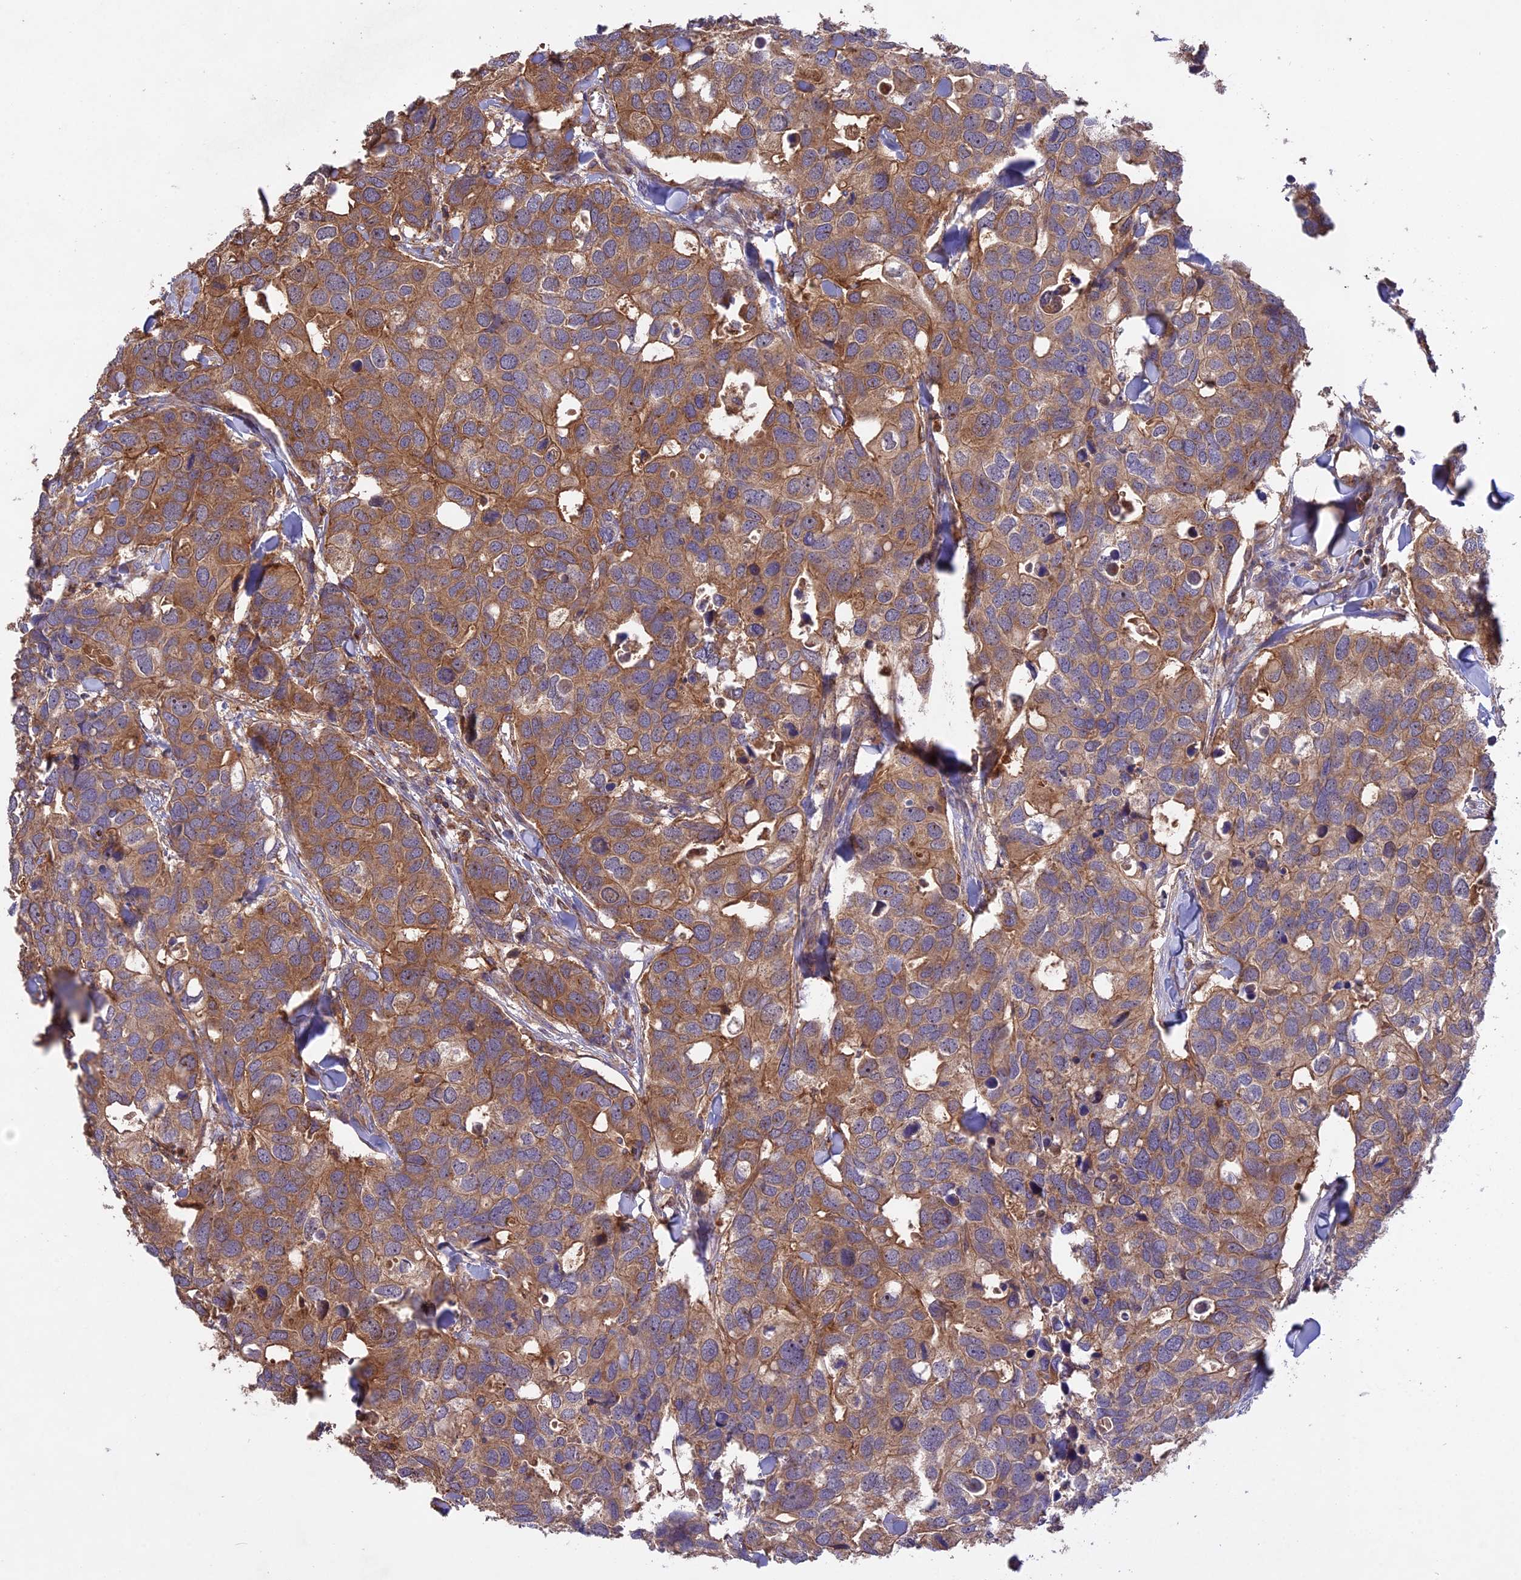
{"staining": {"intensity": "moderate", "quantity": ">75%", "location": "cytoplasmic/membranous"}, "tissue": "breast cancer", "cell_type": "Tumor cells", "image_type": "cancer", "snomed": [{"axis": "morphology", "description": "Duct carcinoma"}, {"axis": "topography", "description": "Breast"}], "caption": "A histopathology image of breast cancer (invasive ductal carcinoma) stained for a protein exhibits moderate cytoplasmic/membranous brown staining in tumor cells. (Brightfield microscopy of DAB IHC at high magnification).", "gene": "NUDT8", "patient": {"sex": "female", "age": 83}}